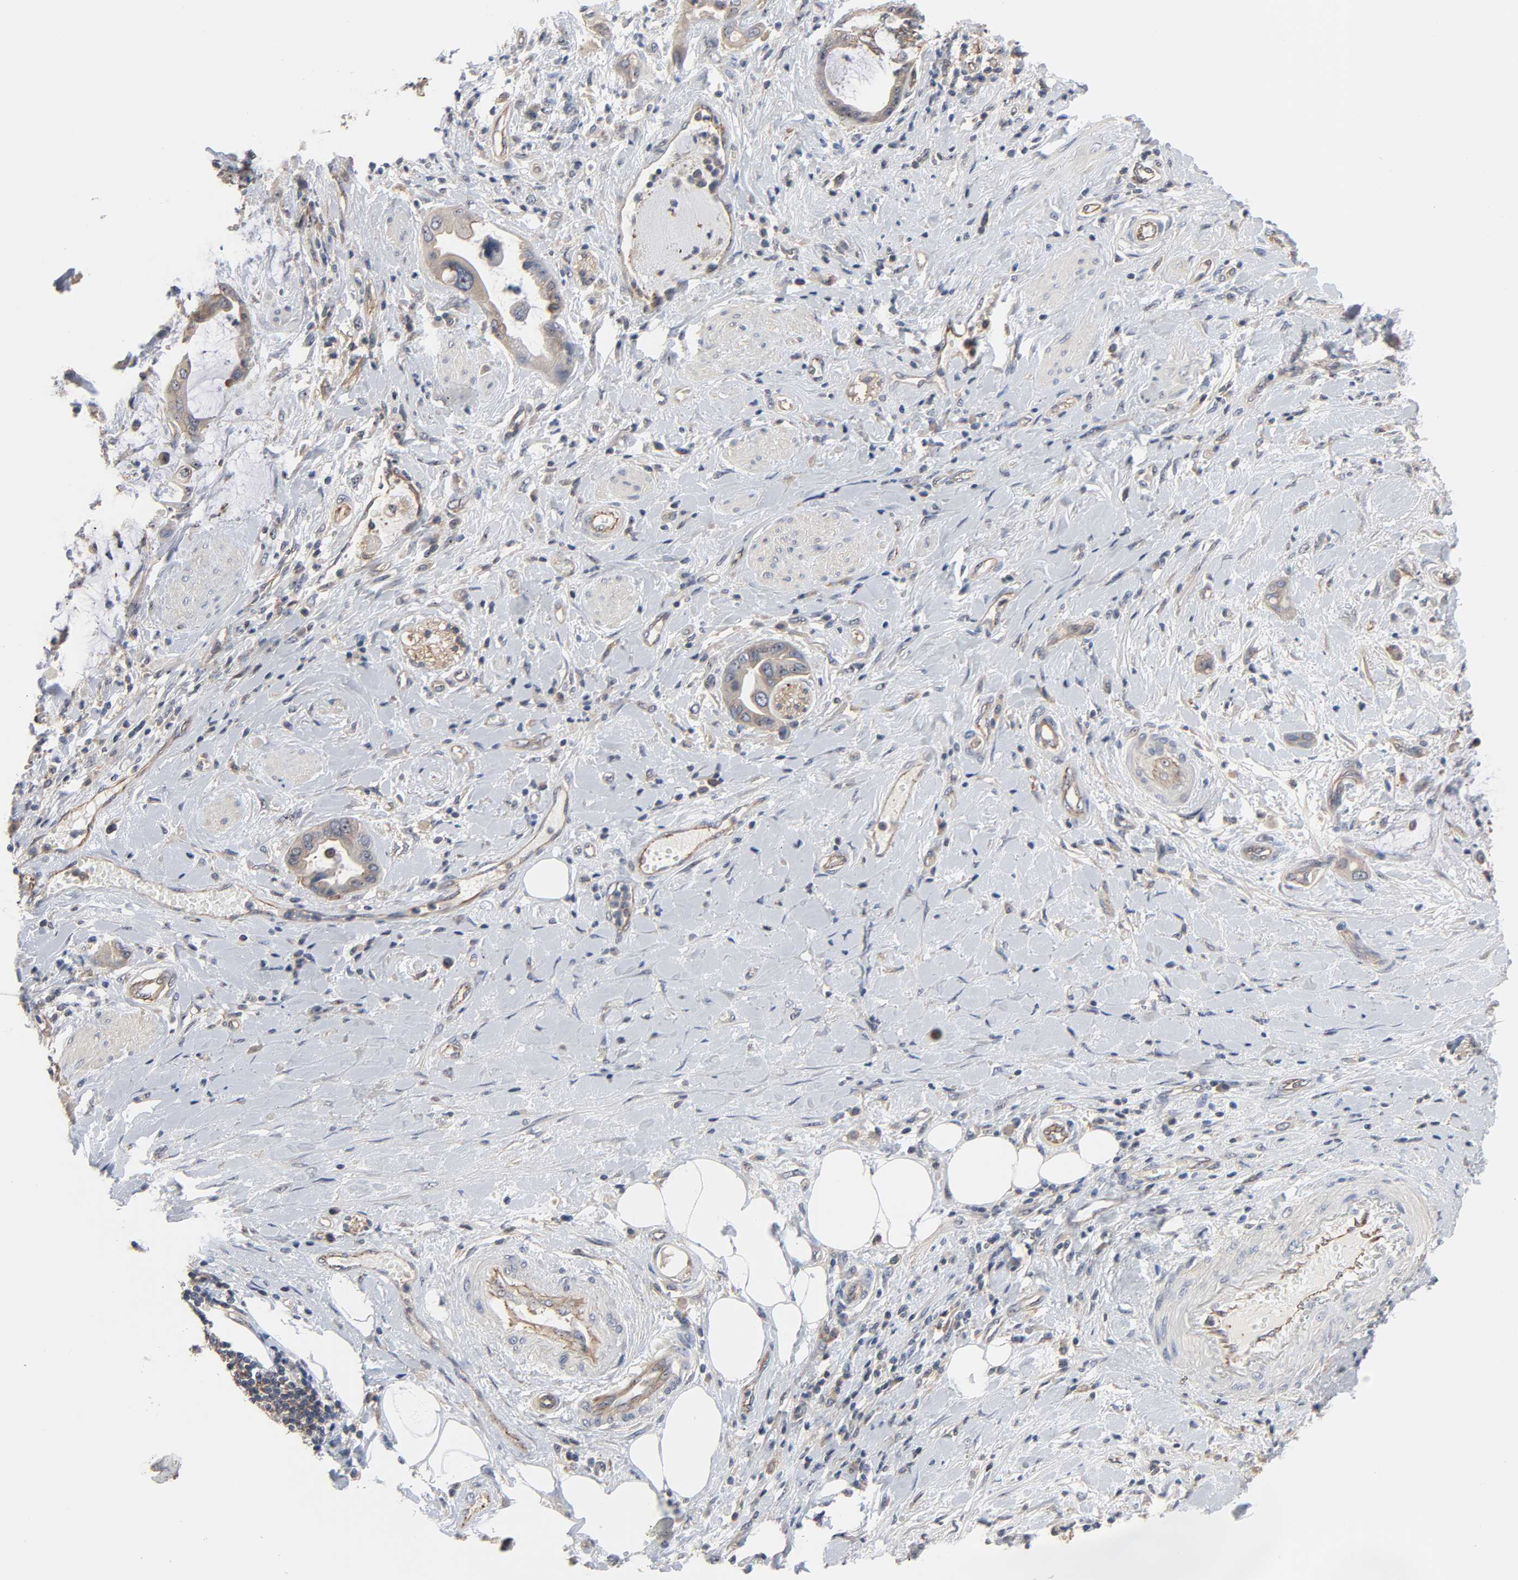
{"staining": {"intensity": "weak", "quantity": ">75%", "location": "cytoplasmic/membranous"}, "tissue": "pancreatic cancer", "cell_type": "Tumor cells", "image_type": "cancer", "snomed": [{"axis": "morphology", "description": "Adenocarcinoma, NOS"}, {"axis": "morphology", "description": "Adenocarcinoma, metastatic, NOS"}, {"axis": "topography", "description": "Lymph node"}, {"axis": "topography", "description": "Pancreas"}, {"axis": "topography", "description": "Duodenum"}], "caption": "Weak cytoplasmic/membranous positivity for a protein is identified in about >75% of tumor cells of pancreatic cancer (adenocarcinoma) using immunohistochemistry (IHC).", "gene": "DDX10", "patient": {"sex": "female", "age": 64}}